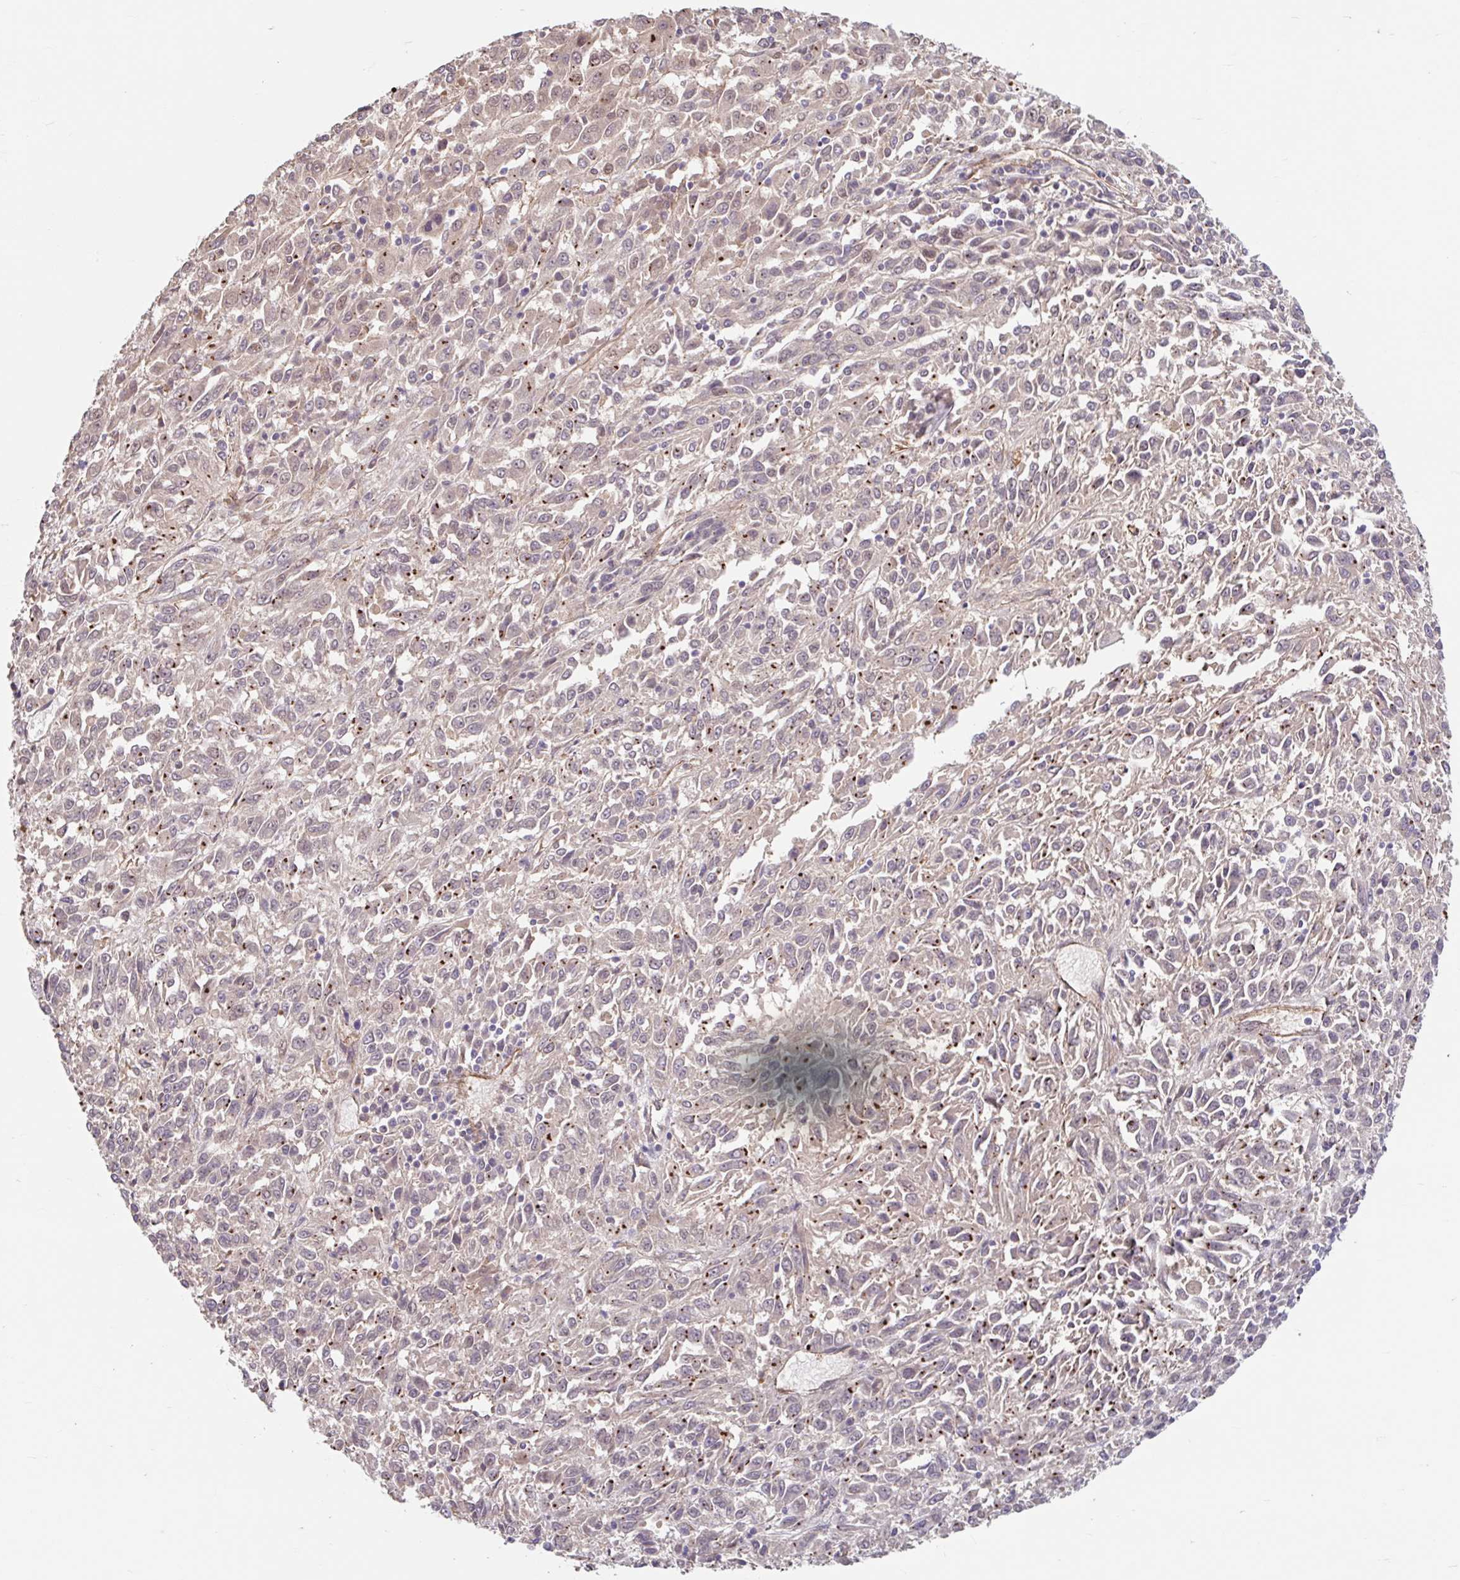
{"staining": {"intensity": "negative", "quantity": "none", "location": "none"}, "tissue": "melanoma", "cell_type": "Tumor cells", "image_type": "cancer", "snomed": [{"axis": "morphology", "description": "Malignant melanoma, Metastatic site"}, {"axis": "topography", "description": "Lung"}], "caption": "High magnification brightfield microscopy of melanoma stained with DAB (brown) and counterstained with hematoxylin (blue): tumor cells show no significant expression.", "gene": "STYXL1", "patient": {"sex": "male", "age": 64}}